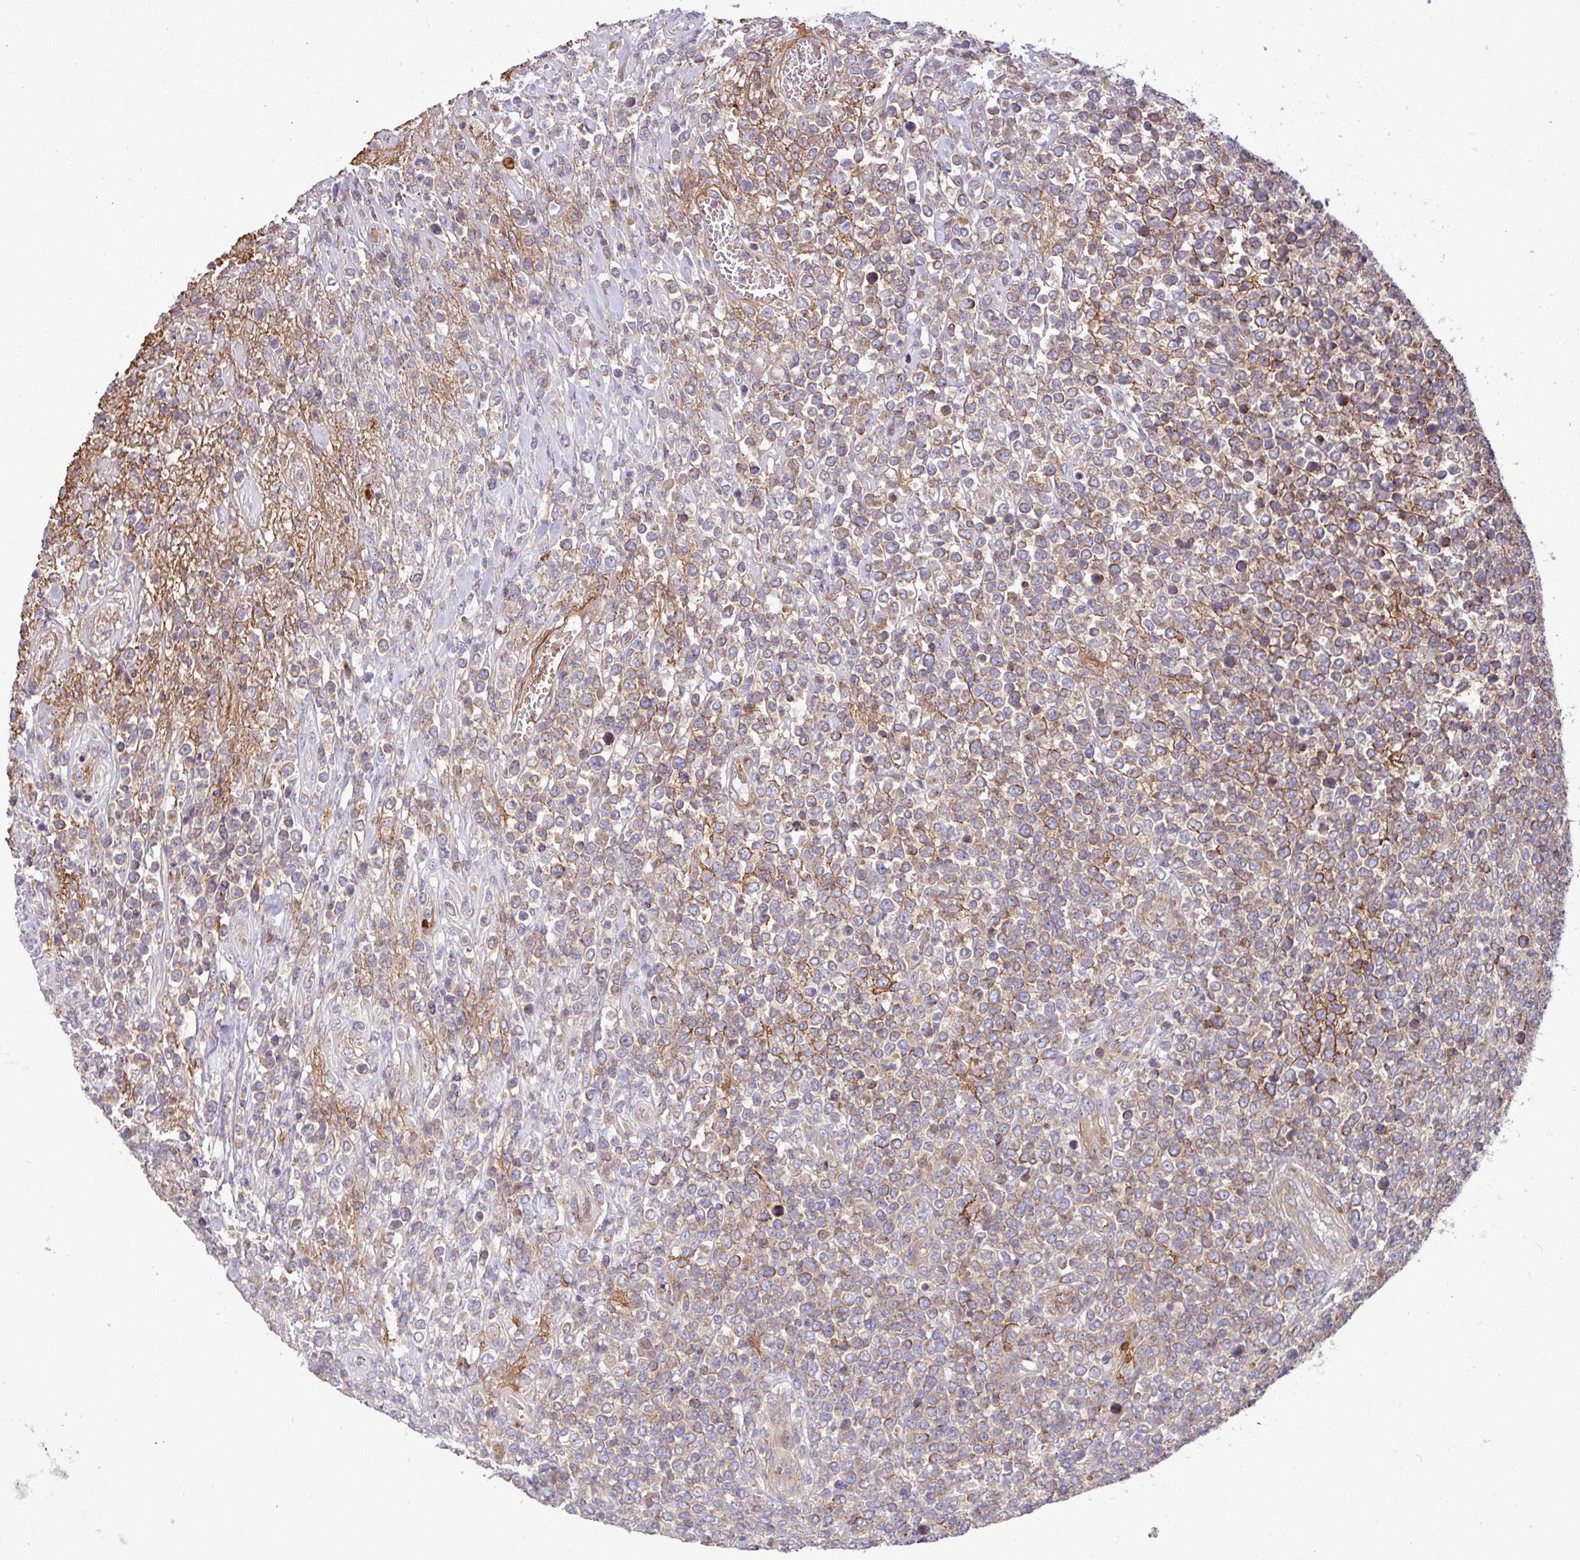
{"staining": {"intensity": "moderate", "quantity": "25%-75%", "location": "cytoplasmic/membranous"}, "tissue": "lymphoma", "cell_type": "Tumor cells", "image_type": "cancer", "snomed": [{"axis": "morphology", "description": "Malignant lymphoma, non-Hodgkin's type, High grade"}, {"axis": "topography", "description": "Soft tissue"}], "caption": "This is a micrograph of immunohistochemistry staining of high-grade malignant lymphoma, non-Hodgkin's type, which shows moderate expression in the cytoplasmic/membranous of tumor cells.", "gene": "LSM12", "patient": {"sex": "female", "age": 56}}